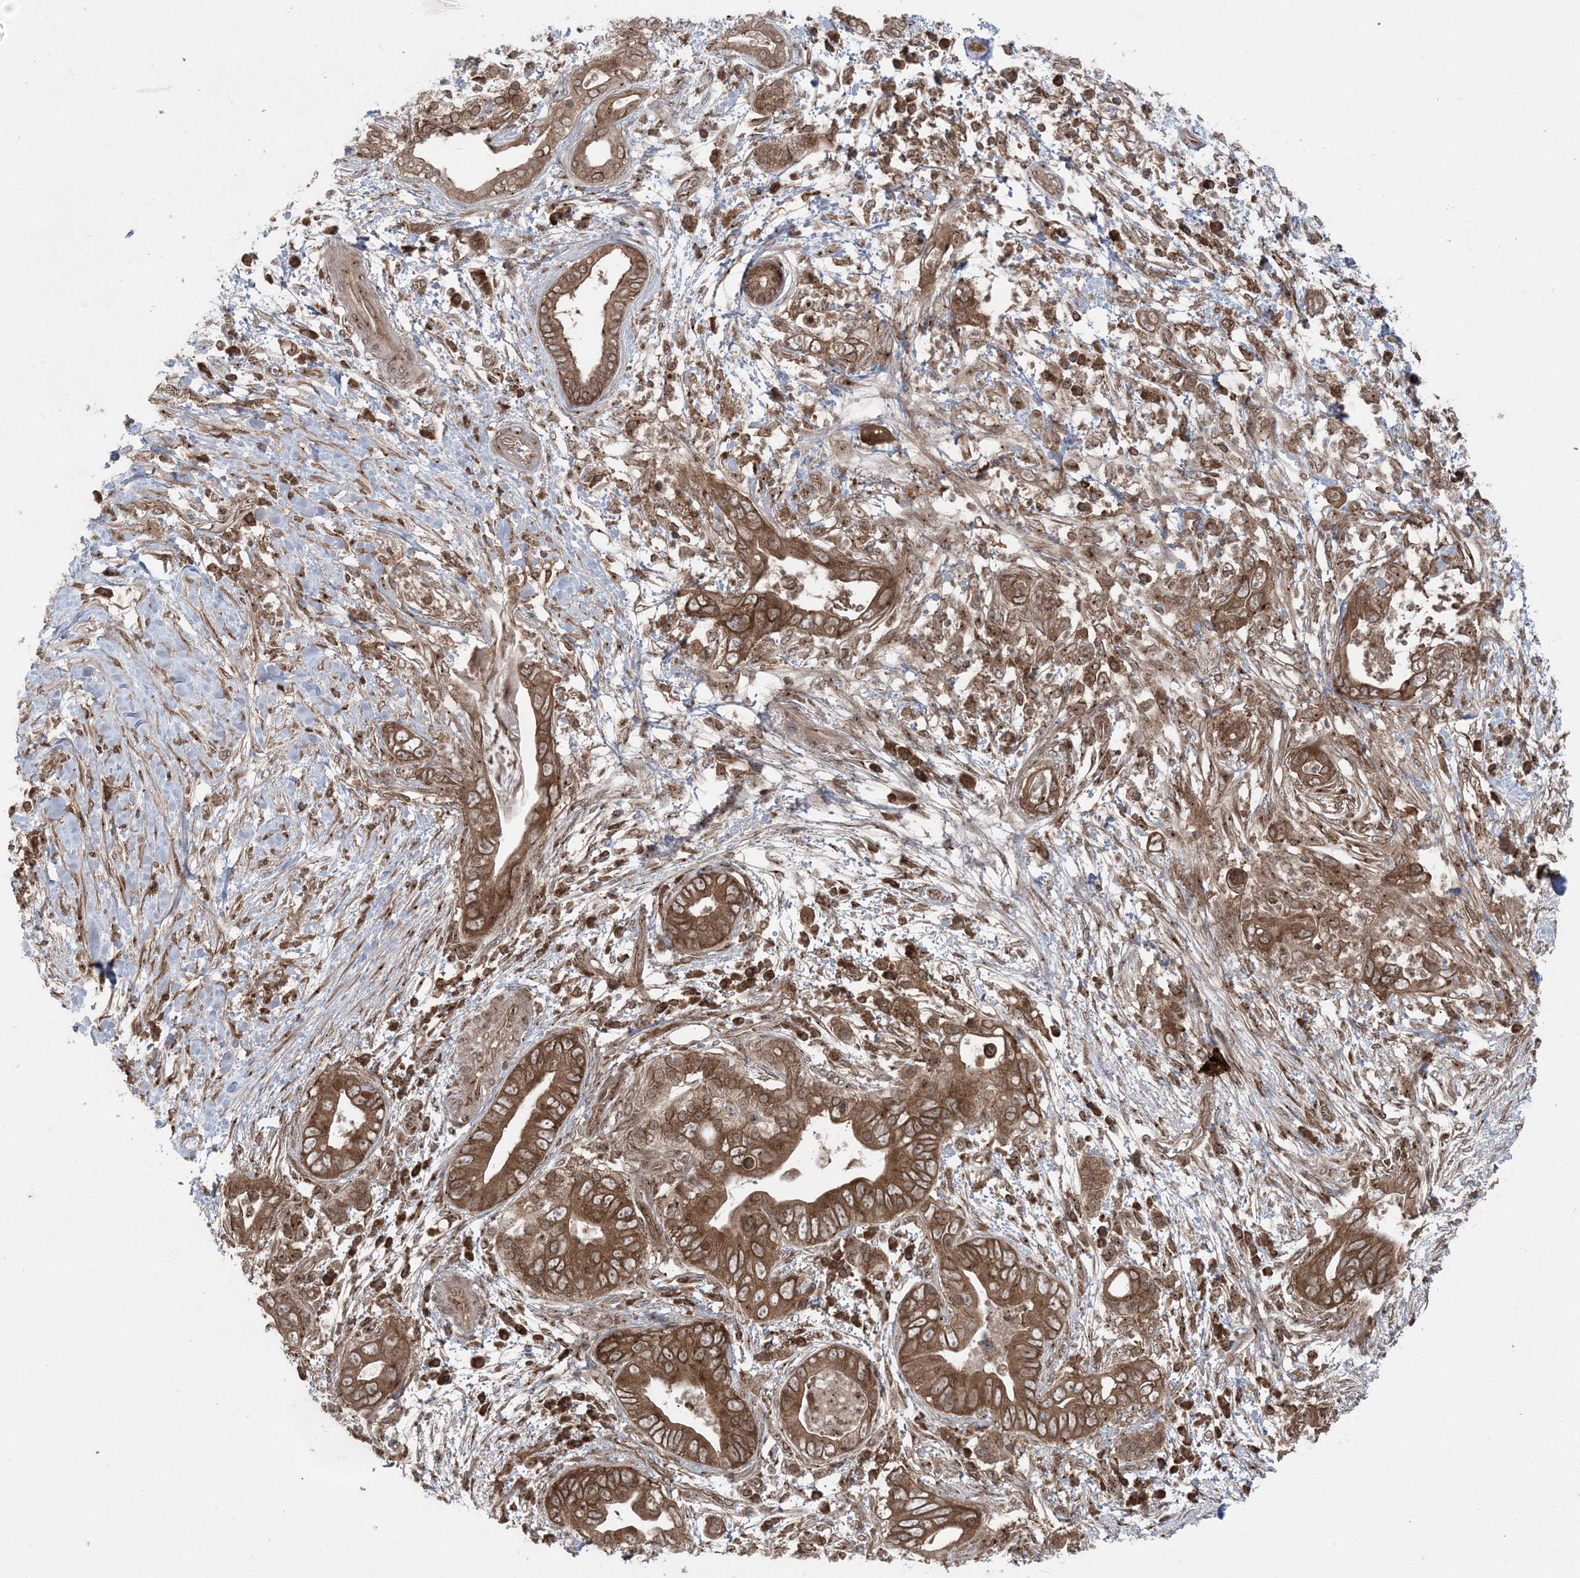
{"staining": {"intensity": "moderate", "quantity": ">75%", "location": "cytoplasmic/membranous"}, "tissue": "pancreatic cancer", "cell_type": "Tumor cells", "image_type": "cancer", "snomed": [{"axis": "morphology", "description": "Adenocarcinoma, NOS"}, {"axis": "topography", "description": "Pancreas"}], "caption": "A high-resolution photomicrograph shows IHC staining of pancreatic adenocarcinoma, which exhibits moderate cytoplasmic/membranous expression in about >75% of tumor cells.", "gene": "DDX19B", "patient": {"sex": "male", "age": 75}}